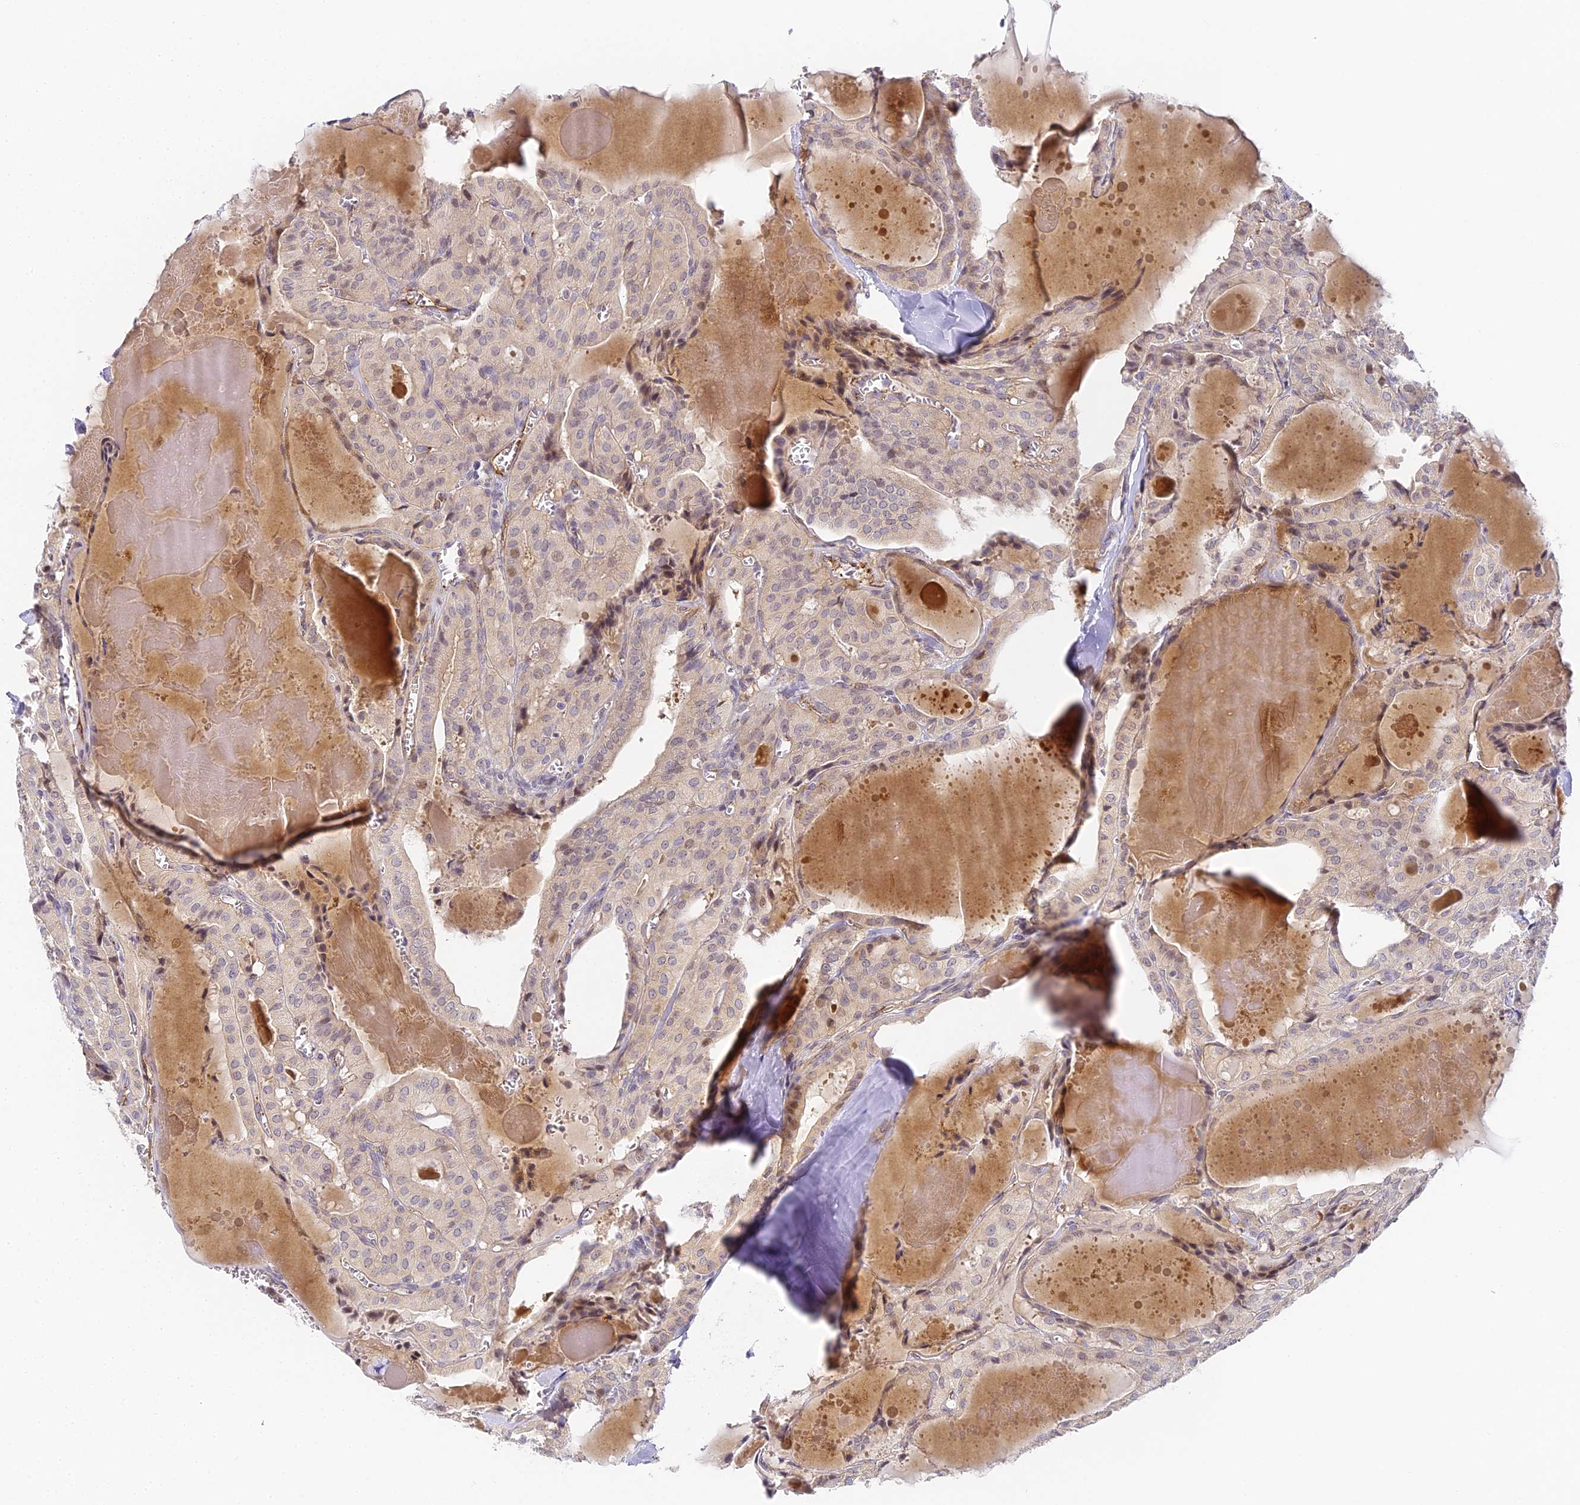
{"staining": {"intensity": "weak", "quantity": "25%-75%", "location": "cytoplasmic/membranous,nuclear"}, "tissue": "thyroid cancer", "cell_type": "Tumor cells", "image_type": "cancer", "snomed": [{"axis": "morphology", "description": "Papillary adenocarcinoma, NOS"}, {"axis": "topography", "description": "Thyroid gland"}], "caption": "The histopathology image displays immunohistochemical staining of thyroid cancer. There is weak cytoplasmic/membranous and nuclear expression is appreciated in about 25%-75% of tumor cells.", "gene": "DNAAF10", "patient": {"sex": "male", "age": 52}}